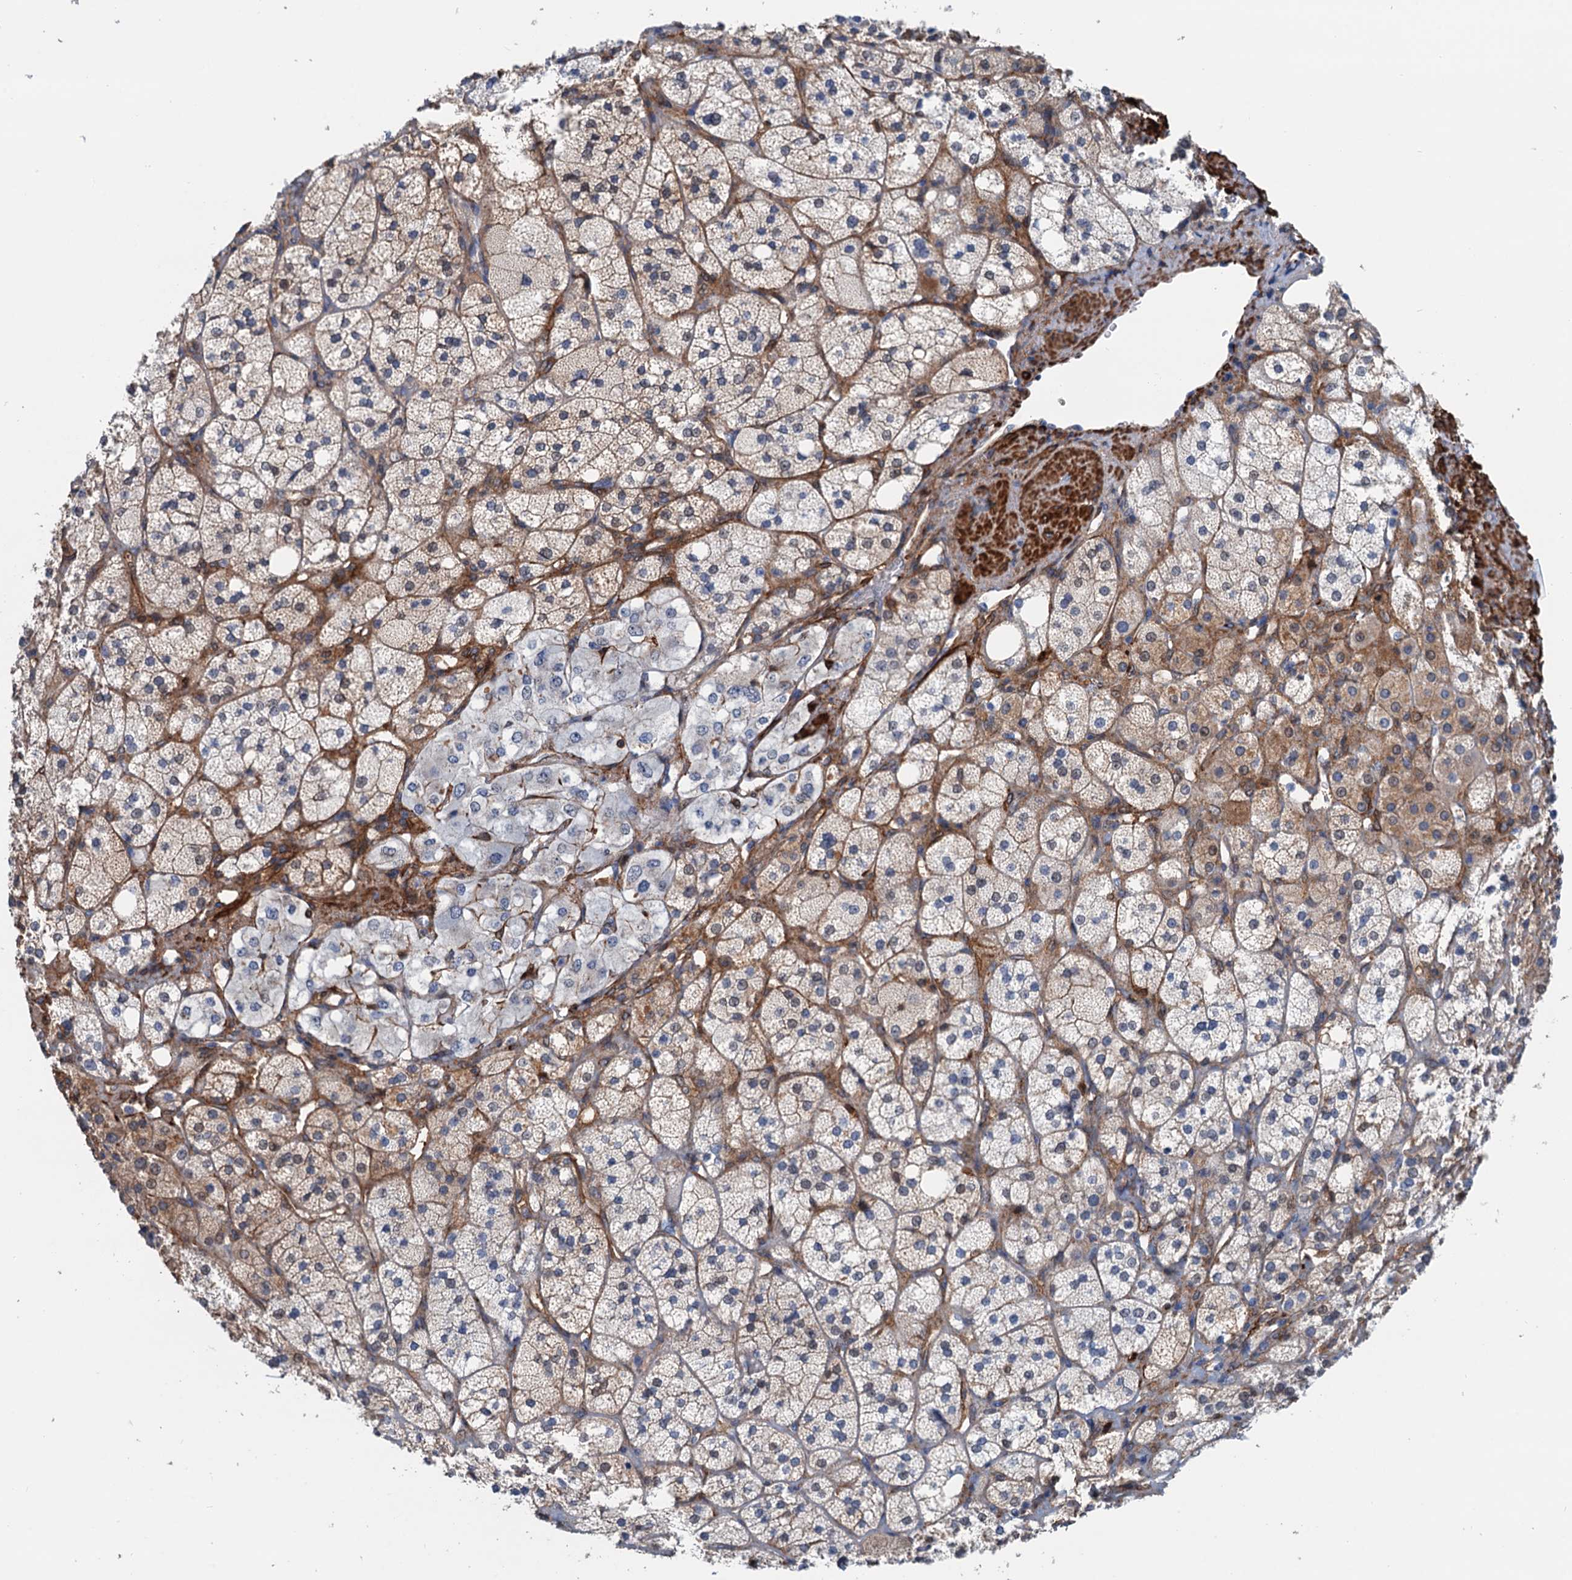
{"staining": {"intensity": "moderate", "quantity": "<25%", "location": "cytoplasmic/membranous"}, "tissue": "adrenal gland", "cell_type": "Glandular cells", "image_type": "normal", "snomed": [{"axis": "morphology", "description": "Normal tissue, NOS"}, {"axis": "topography", "description": "Adrenal gland"}], "caption": "A brown stain highlights moderate cytoplasmic/membranous staining of a protein in glandular cells of benign human adrenal gland.", "gene": "CSTPP1", "patient": {"sex": "male", "age": 61}}